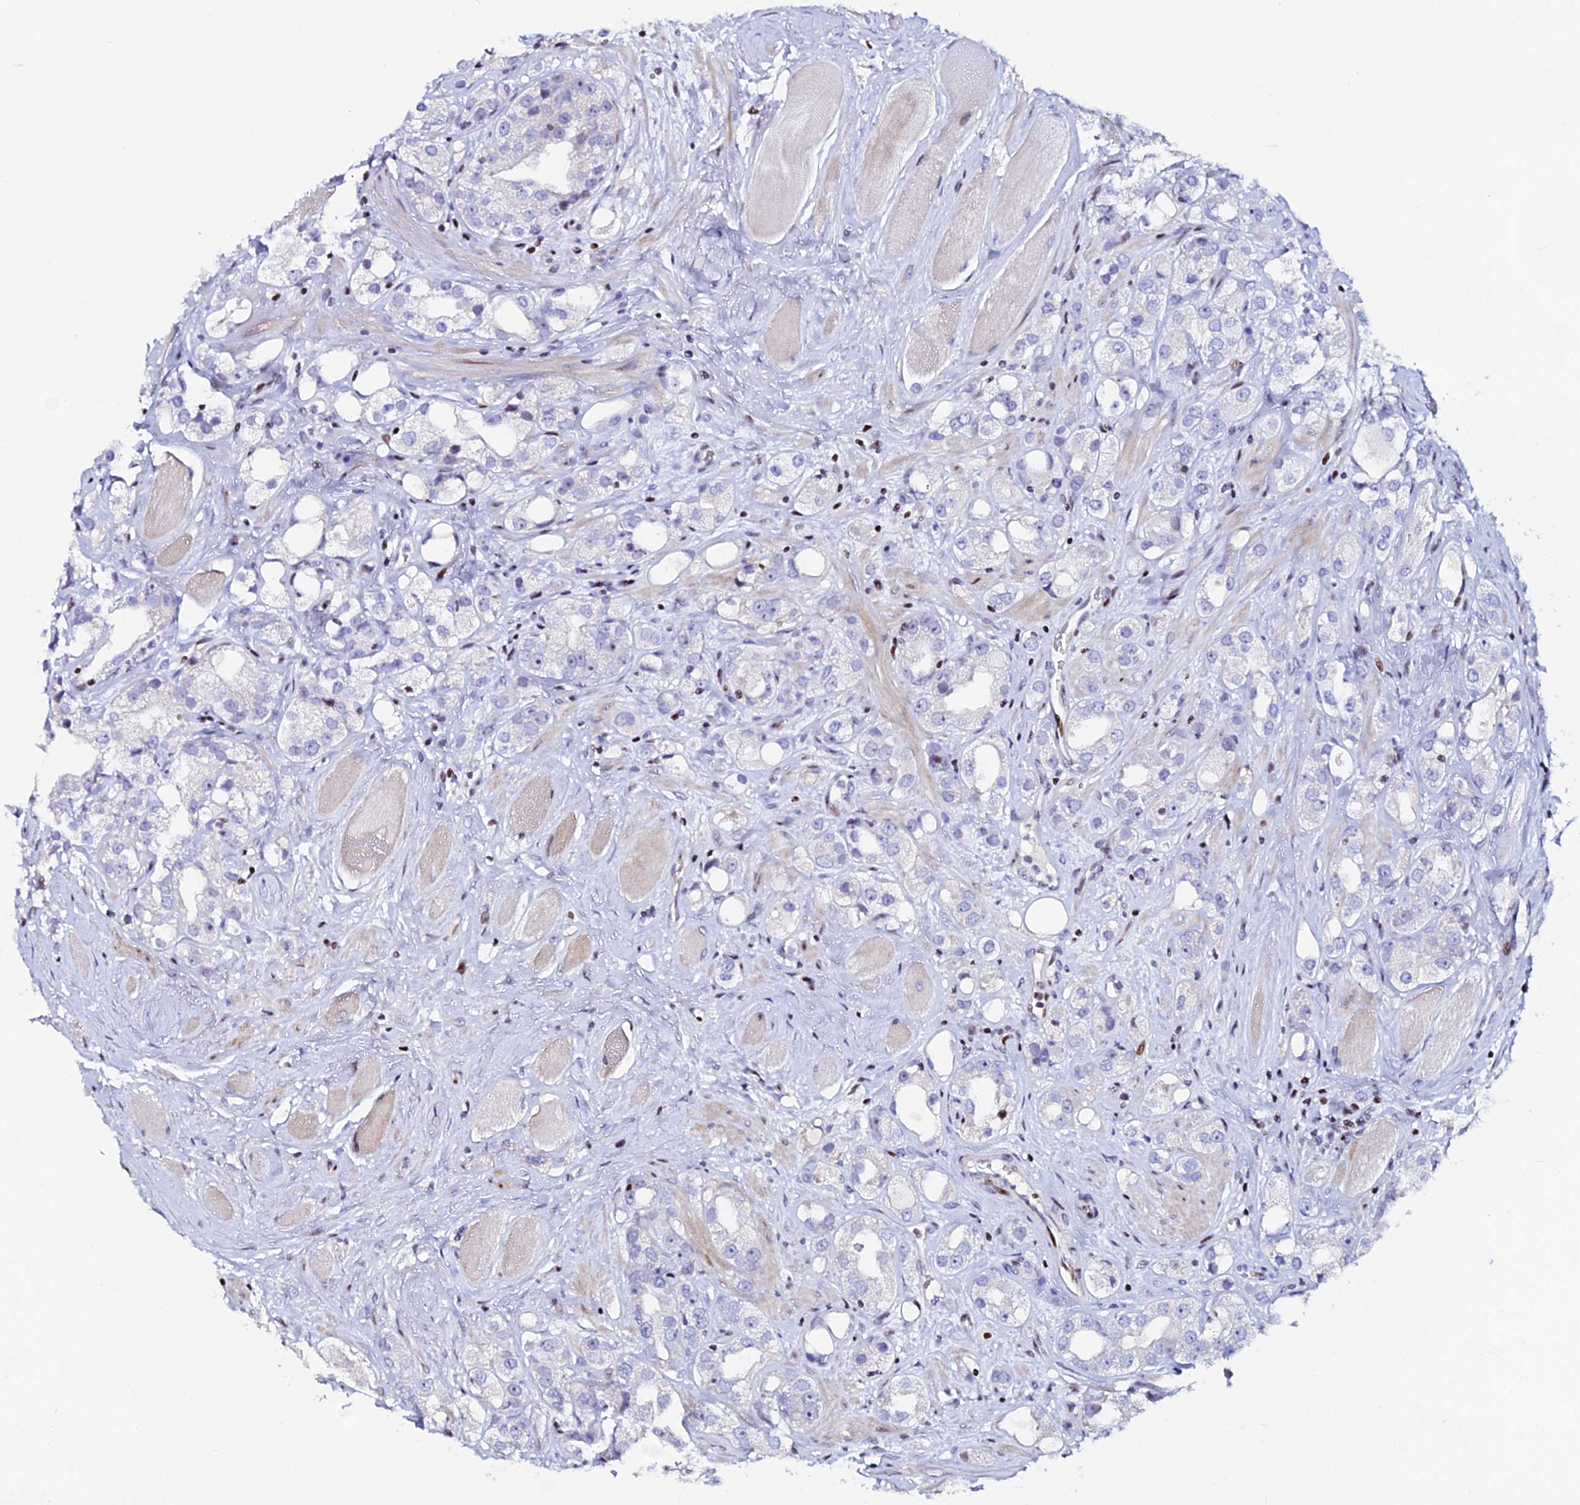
{"staining": {"intensity": "negative", "quantity": "none", "location": "none"}, "tissue": "prostate cancer", "cell_type": "Tumor cells", "image_type": "cancer", "snomed": [{"axis": "morphology", "description": "Adenocarcinoma, NOS"}, {"axis": "topography", "description": "Prostate"}], "caption": "DAB immunohistochemical staining of prostate adenocarcinoma exhibits no significant expression in tumor cells.", "gene": "MYNN", "patient": {"sex": "male", "age": 79}}